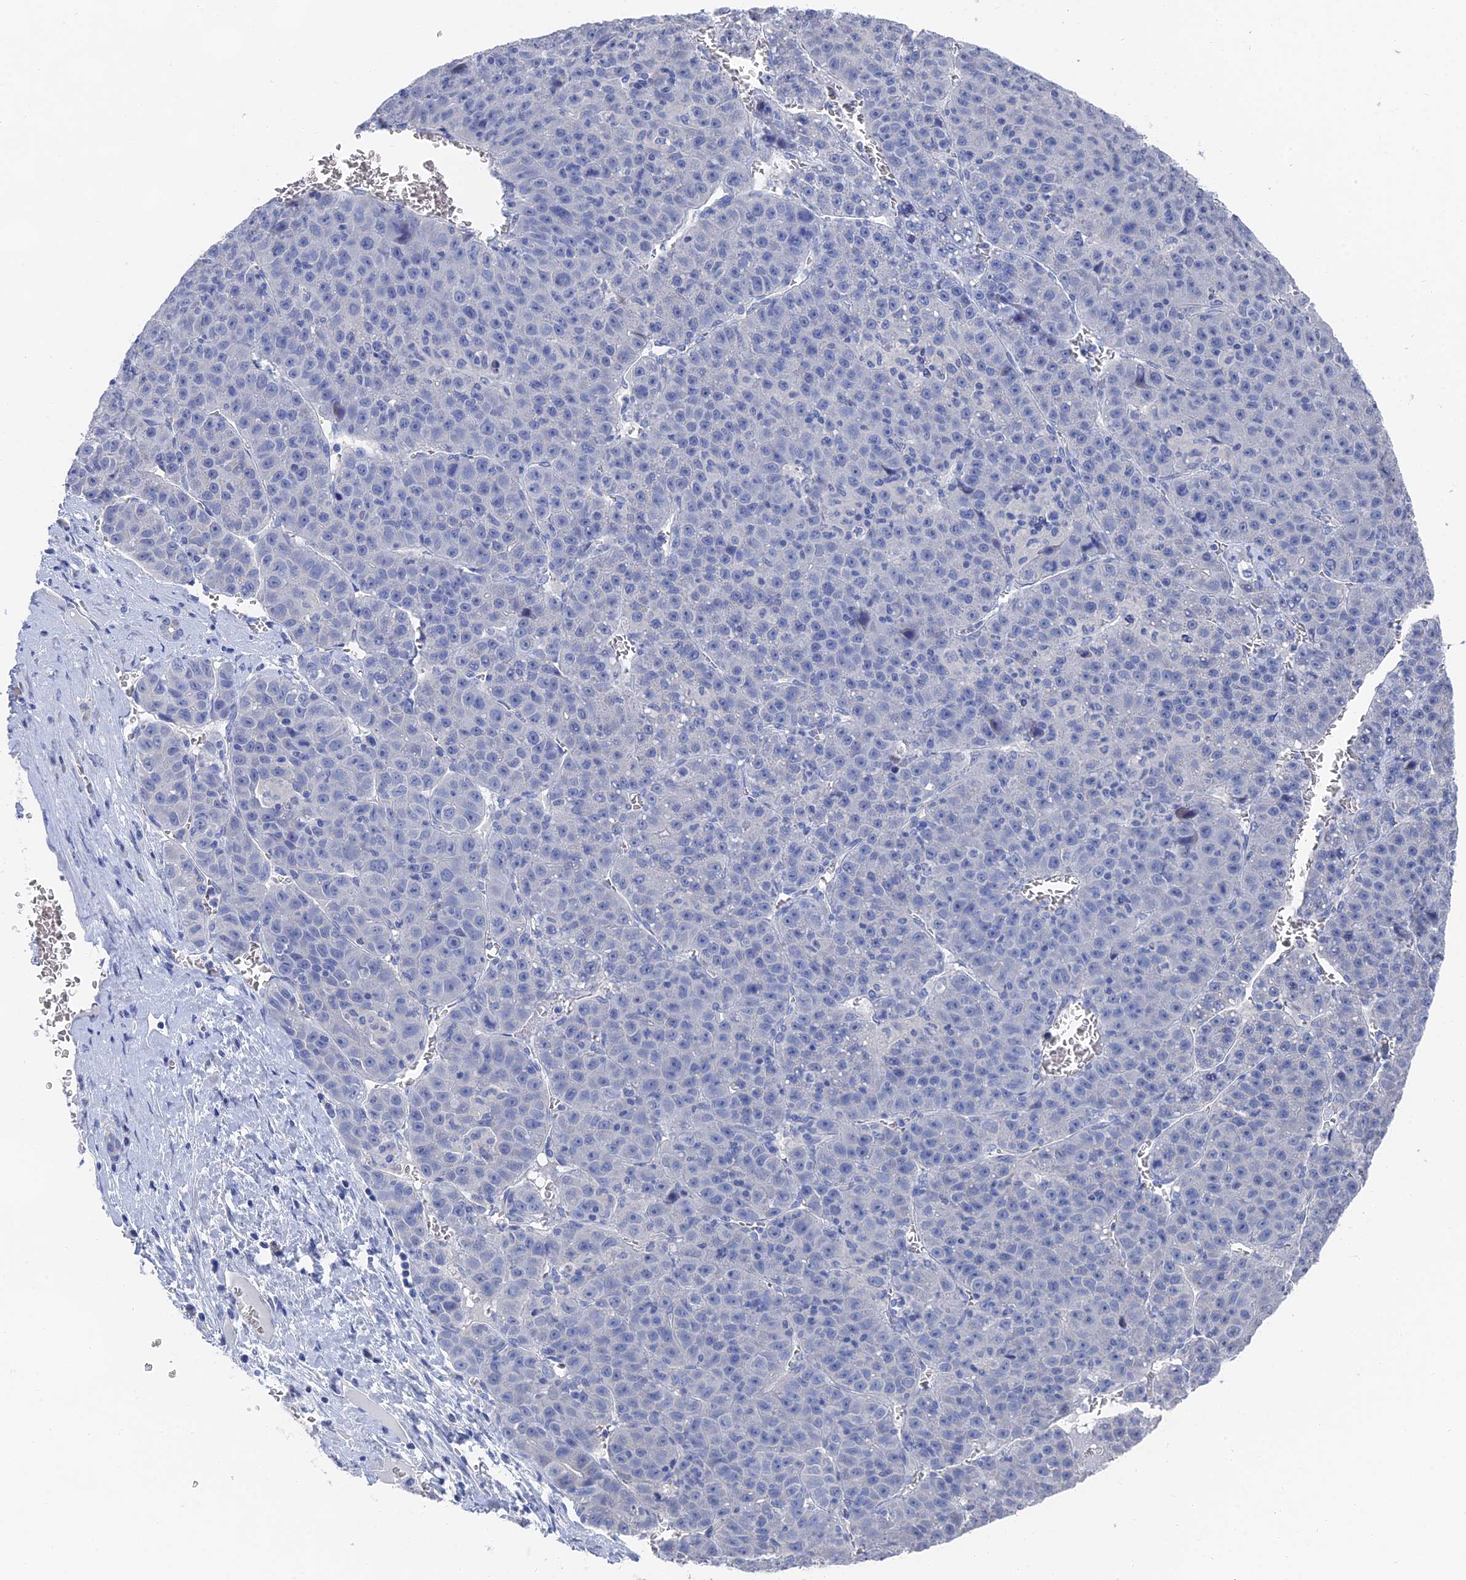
{"staining": {"intensity": "negative", "quantity": "none", "location": "none"}, "tissue": "liver cancer", "cell_type": "Tumor cells", "image_type": "cancer", "snomed": [{"axis": "morphology", "description": "Carcinoma, Hepatocellular, NOS"}, {"axis": "topography", "description": "Liver"}], "caption": "Immunohistochemical staining of liver cancer (hepatocellular carcinoma) shows no significant staining in tumor cells. The staining is performed using DAB (3,3'-diaminobenzidine) brown chromogen with nuclei counter-stained in using hematoxylin.", "gene": "GFAP", "patient": {"sex": "female", "age": 53}}